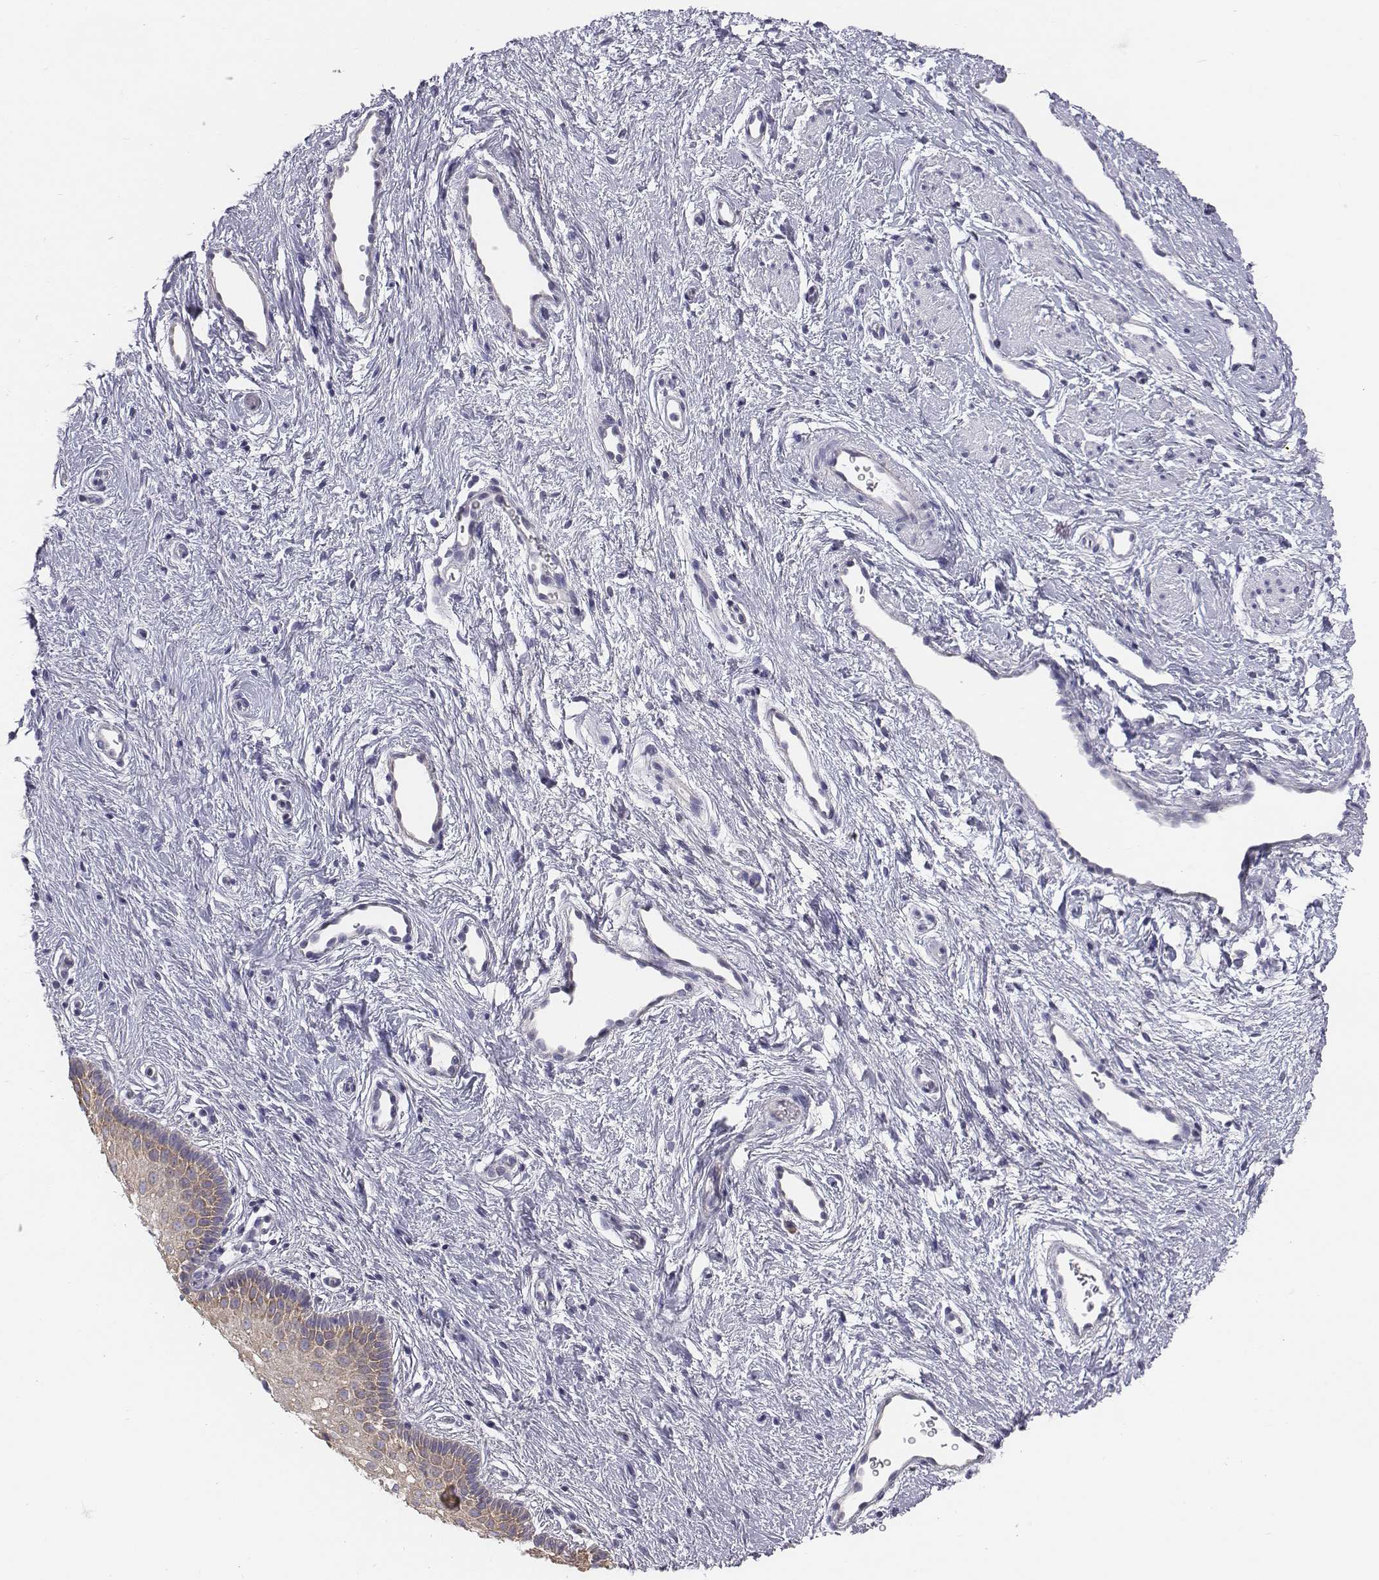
{"staining": {"intensity": "weak", "quantity": "<25%", "location": "cytoplasmic/membranous"}, "tissue": "vagina", "cell_type": "Squamous epithelial cells", "image_type": "normal", "snomed": [{"axis": "morphology", "description": "Normal tissue, NOS"}, {"axis": "topography", "description": "Vagina"}], "caption": "This is an immunohistochemistry (IHC) histopathology image of normal human vagina. There is no expression in squamous epithelial cells.", "gene": "CHST14", "patient": {"sex": "female", "age": 36}}